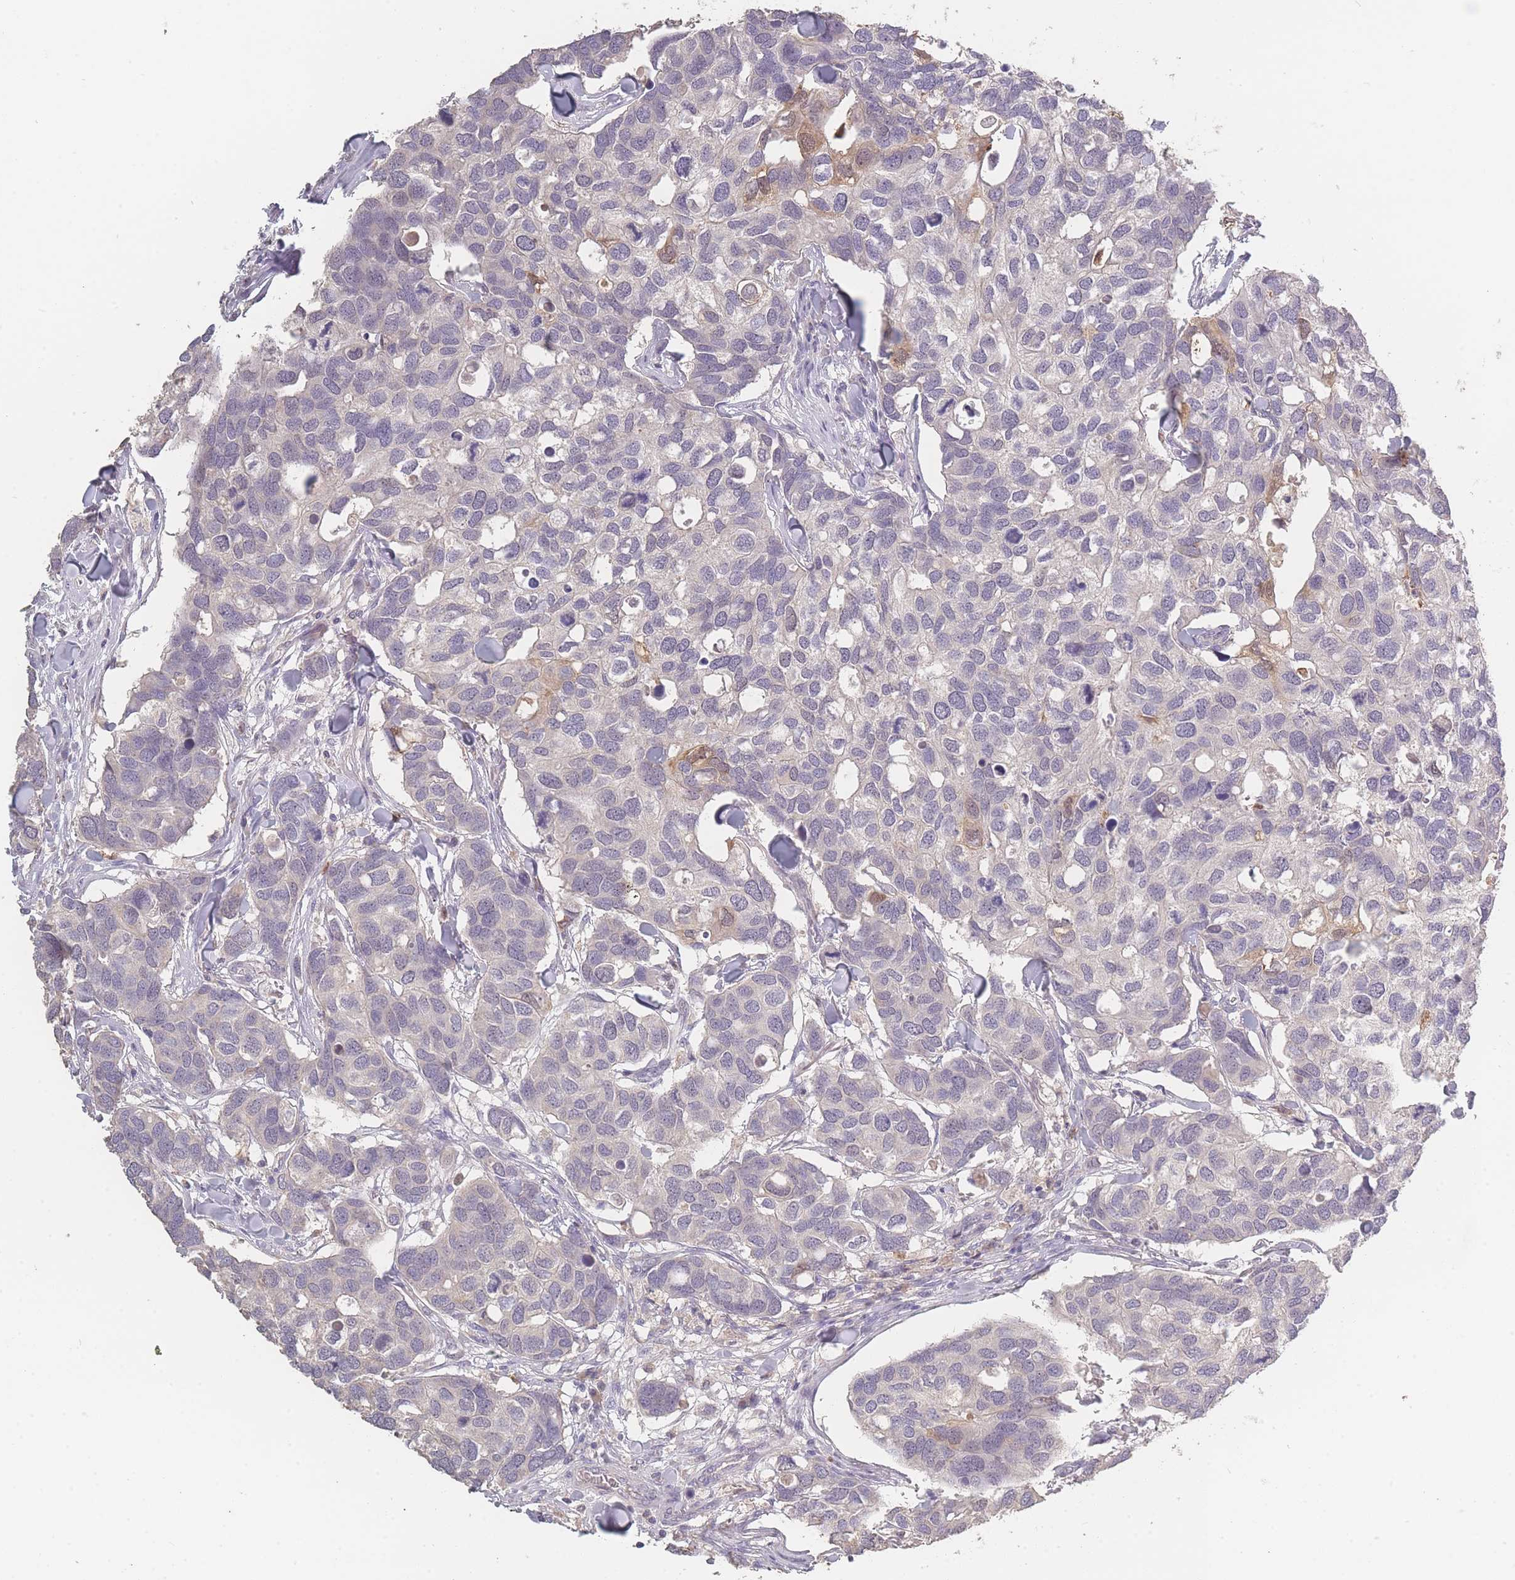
{"staining": {"intensity": "negative", "quantity": "none", "location": "none"}, "tissue": "breast cancer", "cell_type": "Tumor cells", "image_type": "cancer", "snomed": [{"axis": "morphology", "description": "Duct carcinoma"}, {"axis": "topography", "description": "Breast"}], "caption": "Human infiltrating ductal carcinoma (breast) stained for a protein using immunohistochemistry demonstrates no positivity in tumor cells.", "gene": "BST1", "patient": {"sex": "female", "age": 83}}